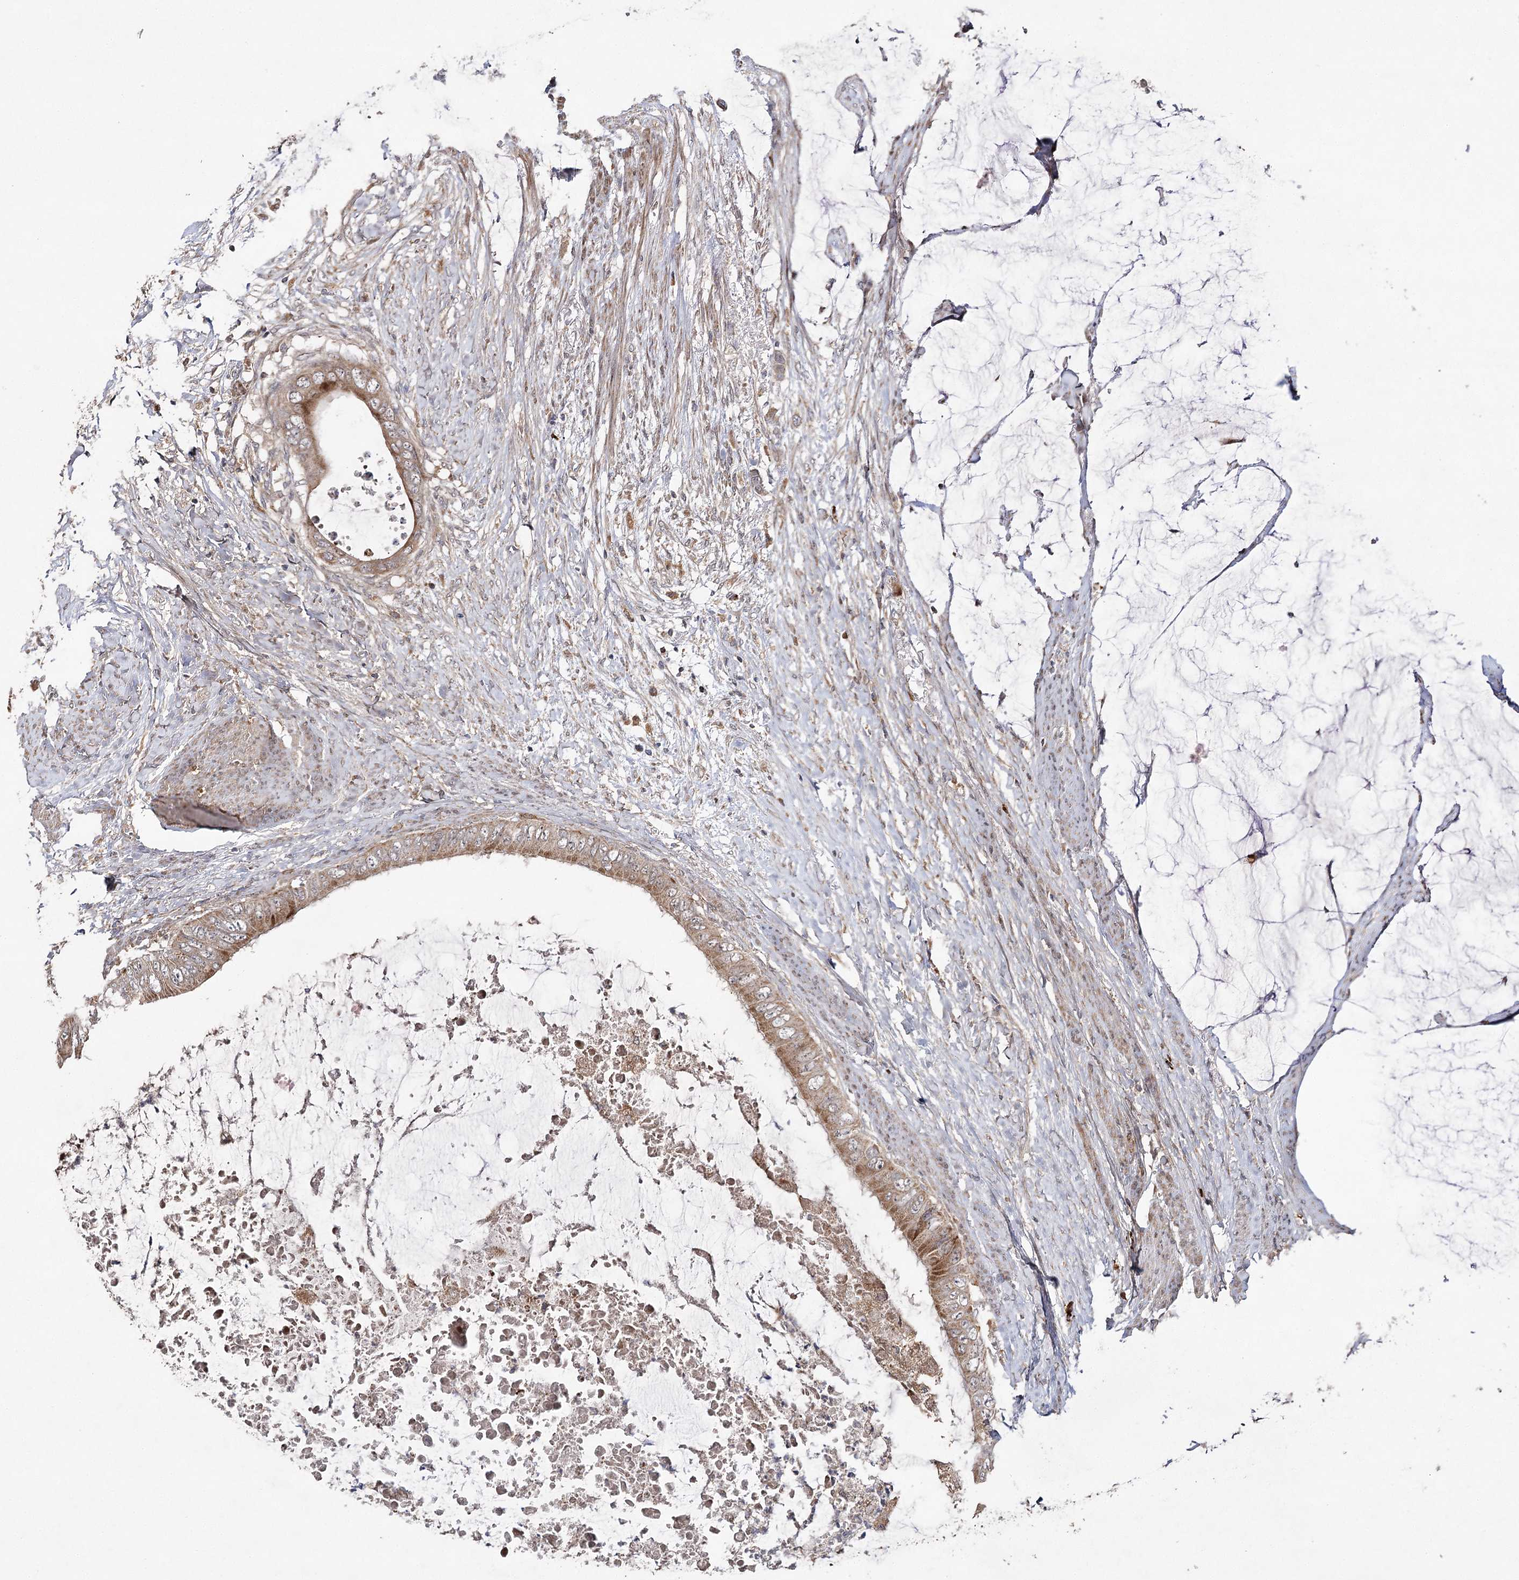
{"staining": {"intensity": "moderate", "quantity": ">75%", "location": "cytoplasmic/membranous"}, "tissue": "colorectal cancer", "cell_type": "Tumor cells", "image_type": "cancer", "snomed": [{"axis": "morphology", "description": "Normal tissue, NOS"}, {"axis": "morphology", "description": "Adenocarcinoma, NOS"}, {"axis": "topography", "description": "Rectum"}, {"axis": "topography", "description": "Peripheral nerve tissue"}], "caption": "High-power microscopy captured an IHC photomicrograph of colorectal cancer, revealing moderate cytoplasmic/membranous expression in approximately >75% of tumor cells.", "gene": "OBSL1", "patient": {"sex": "female", "age": 77}}